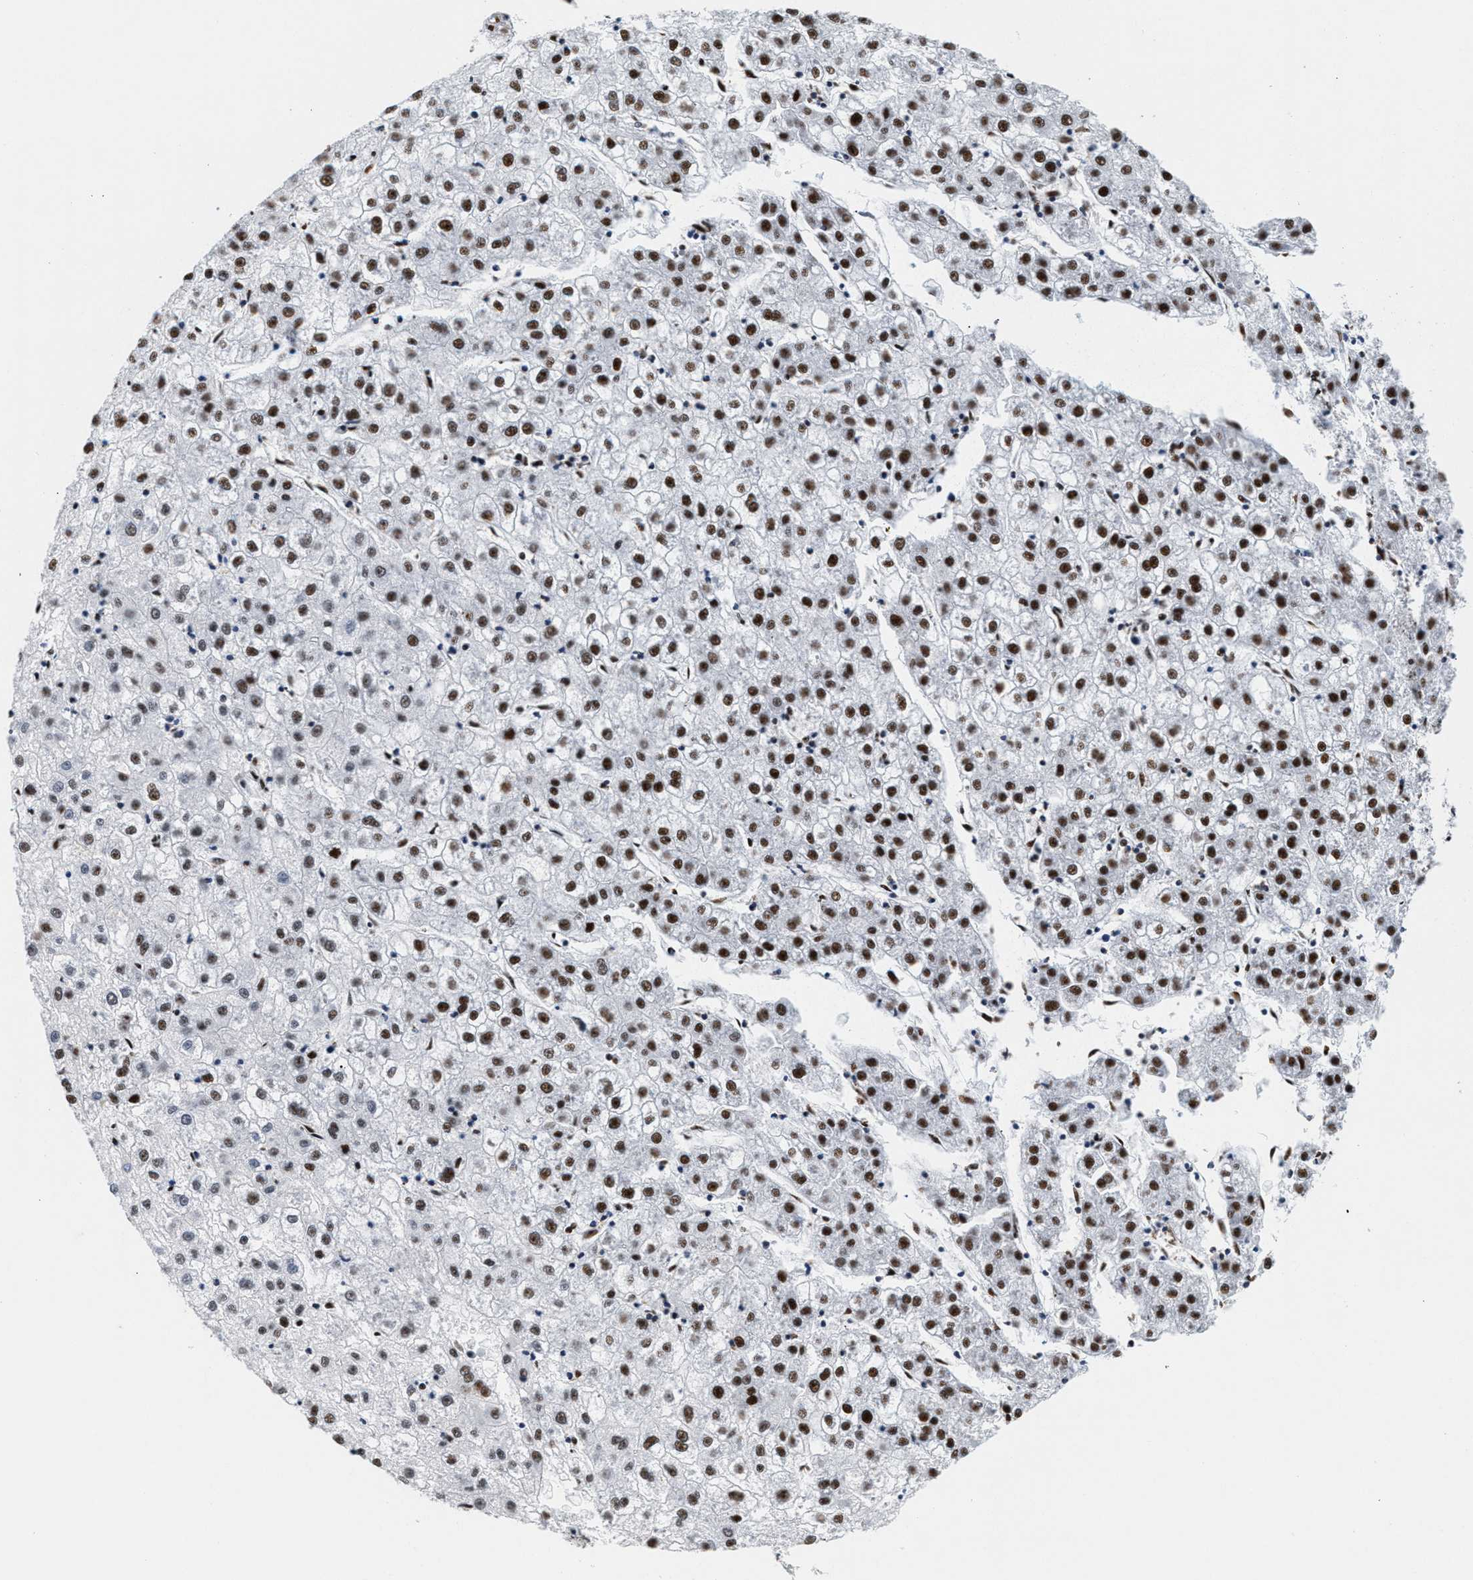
{"staining": {"intensity": "strong", "quantity": ">75%", "location": "nuclear"}, "tissue": "liver cancer", "cell_type": "Tumor cells", "image_type": "cancer", "snomed": [{"axis": "morphology", "description": "Carcinoma, Hepatocellular, NOS"}, {"axis": "topography", "description": "Liver"}], "caption": "Immunohistochemistry of liver hepatocellular carcinoma demonstrates high levels of strong nuclear positivity in about >75% of tumor cells.", "gene": "RAD50", "patient": {"sex": "male", "age": 72}}